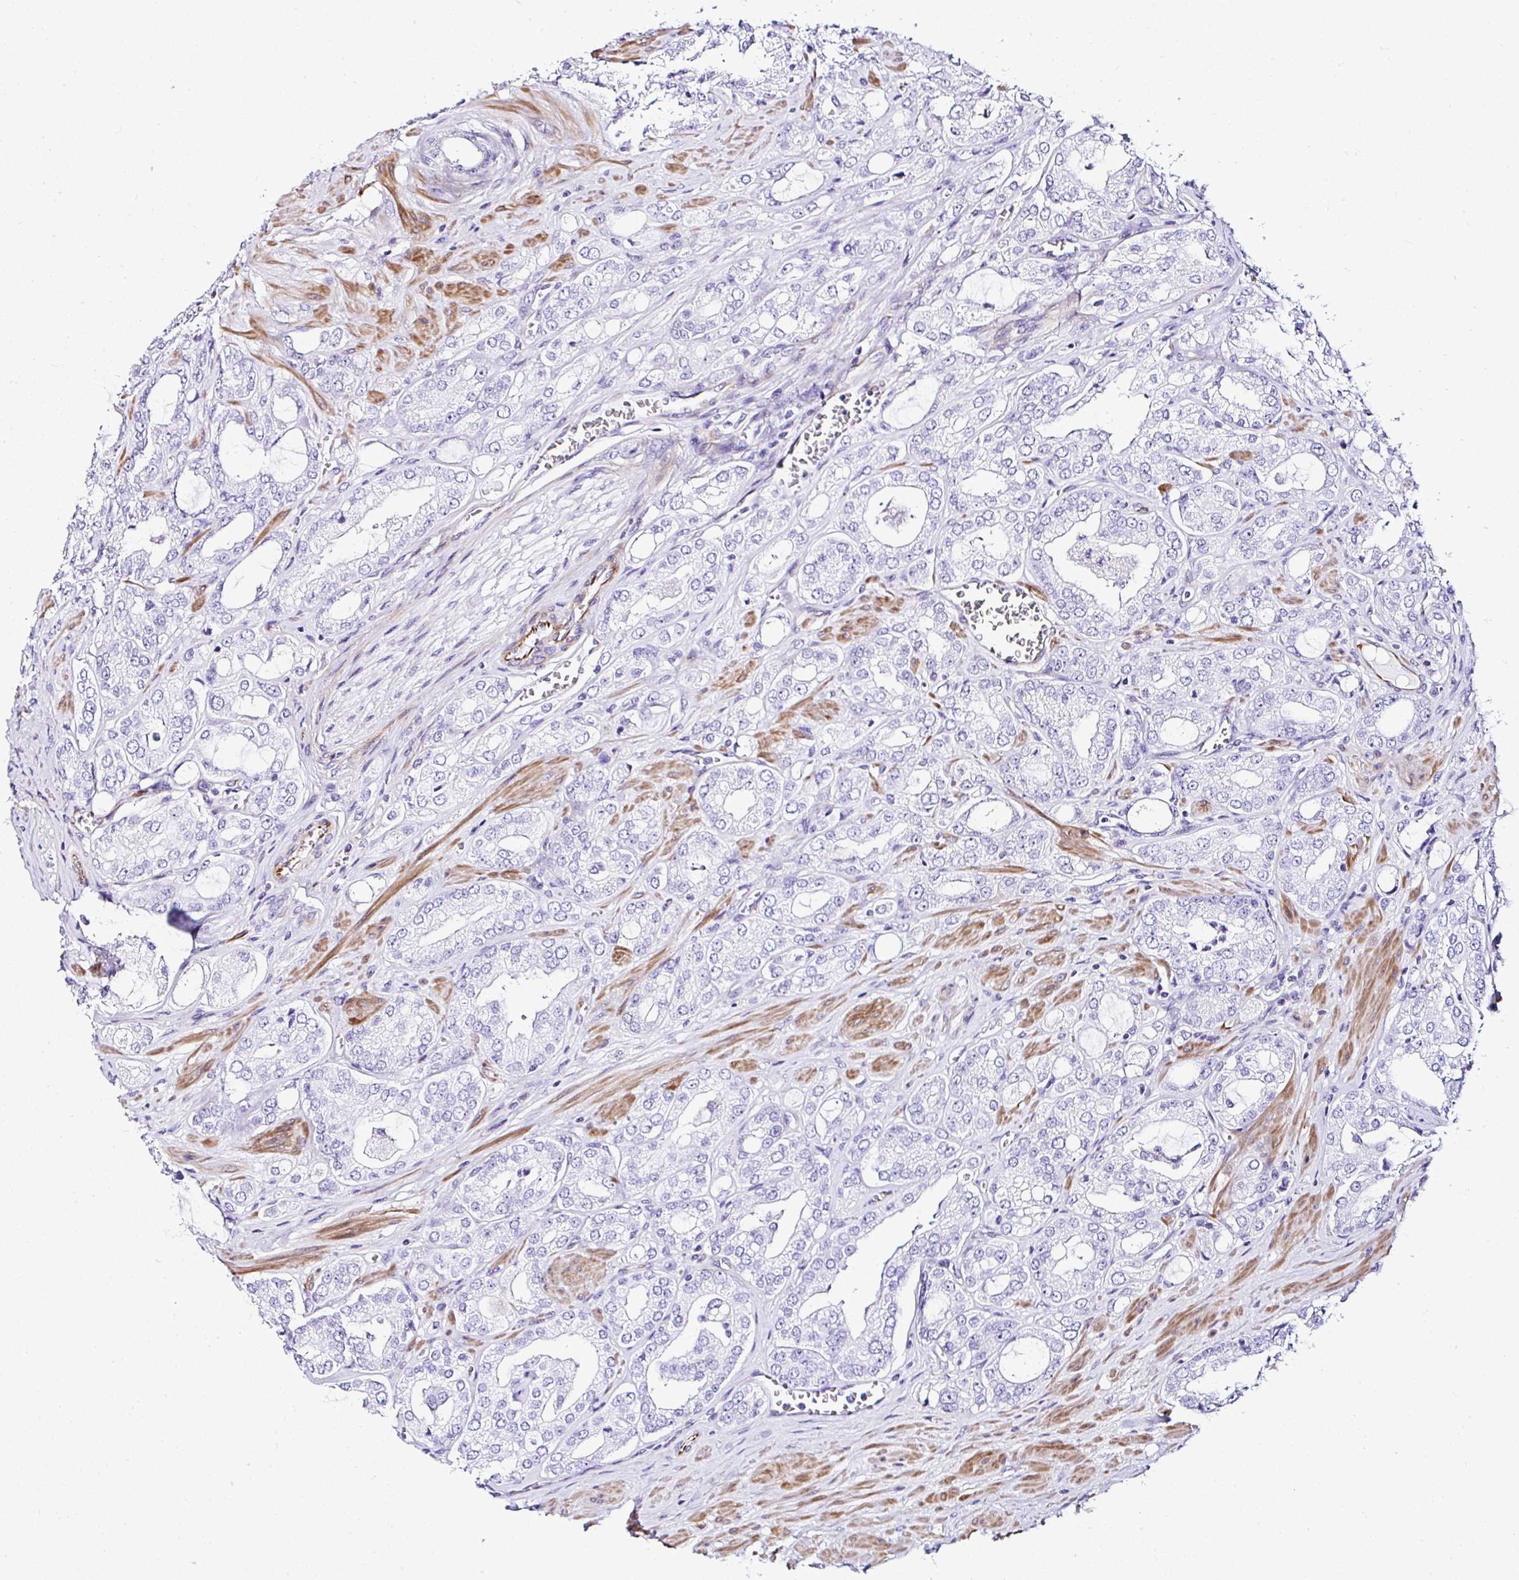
{"staining": {"intensity": "negative", "quantity": "none", "location": "none"}, "tissue": "prostate cancer", "cell_type": "Tumor cells", "image_type": "cancer", "snomed": [{"axis": "morphology", "description": "Adenocarcinoma, High grade"}, {"axis": "topography", "description": "Prostate"}], "caption": "There is no significant staining in tumor cells of prostate high-grade adenocarcinoma.", "gene": "DEPDC5", "patient": {"sex": "male", "age": 66}}